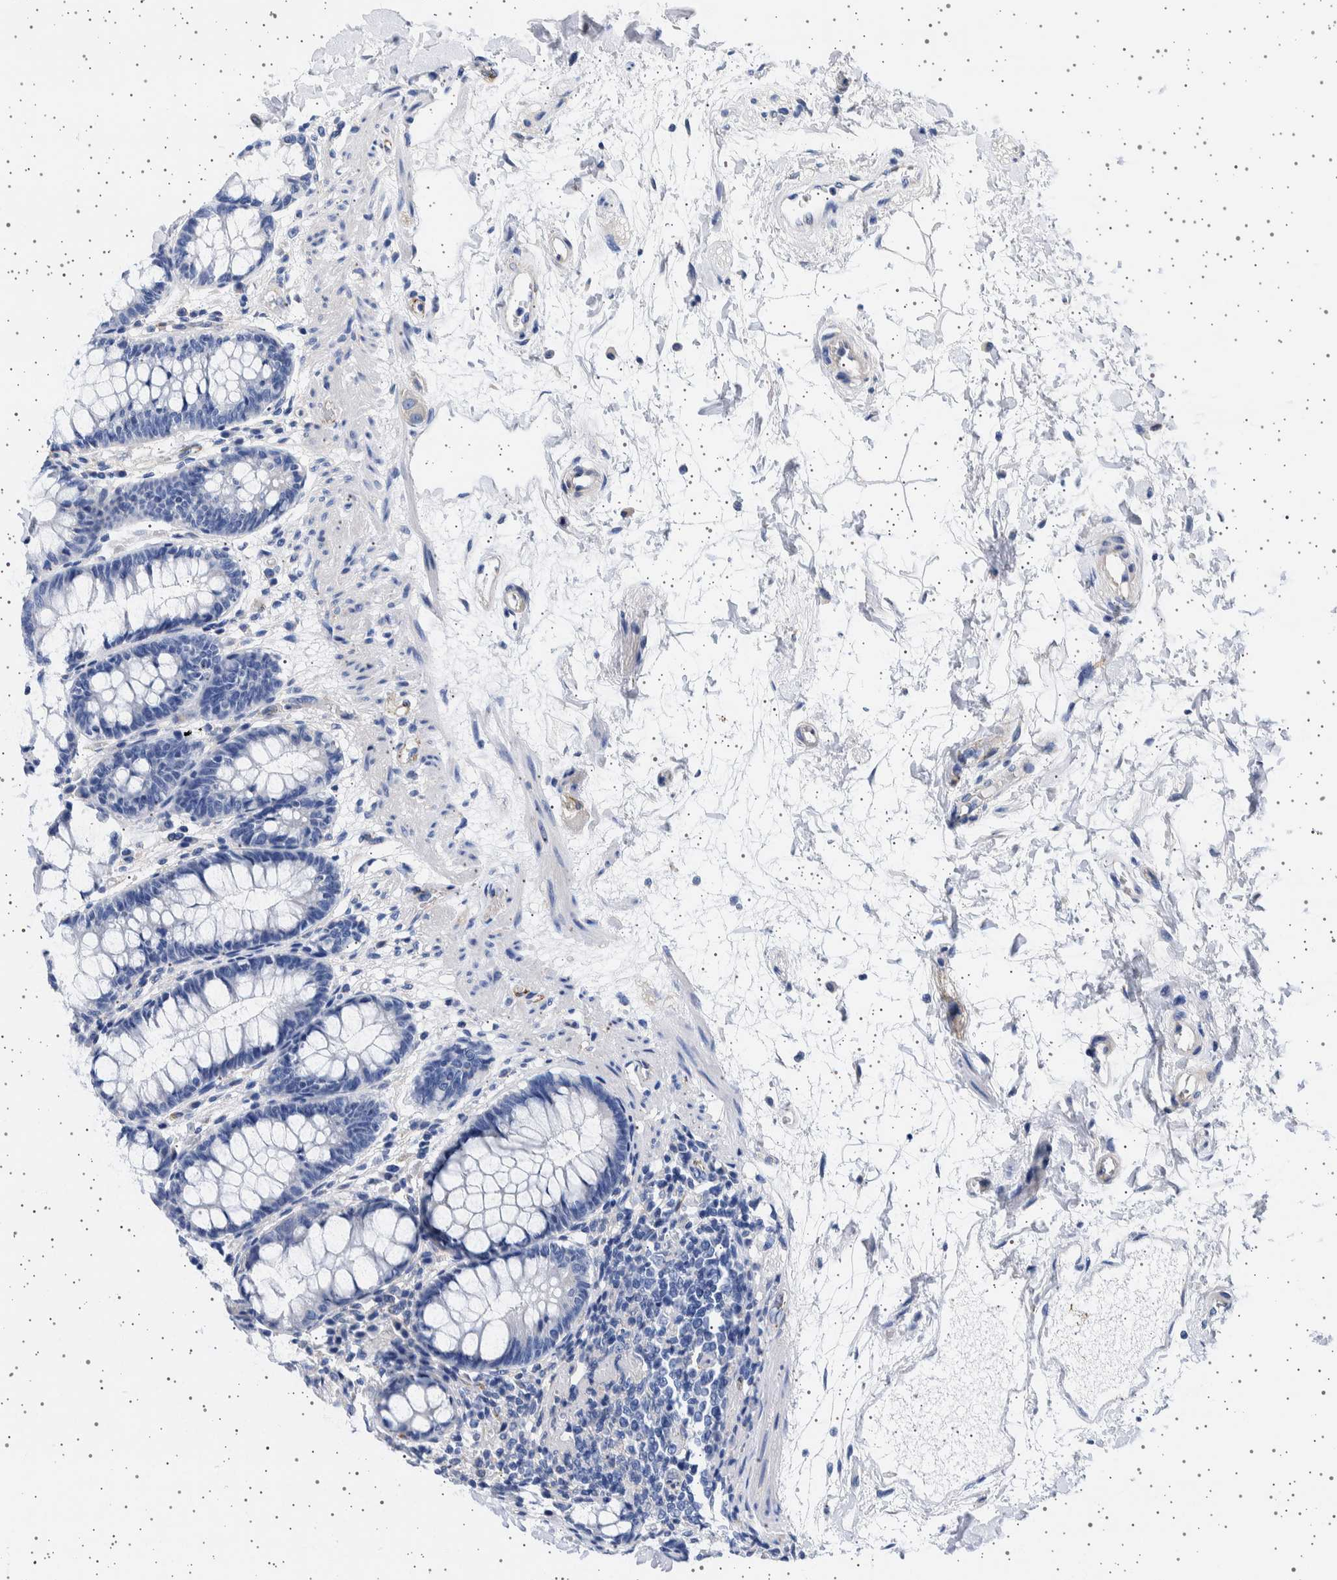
{"staining": {"intensity": "negative", "quantity": "none", "location": "none"}, "tissue": "rectum", "cell_type": "Glandular cells", "image_type": "normal", "snomed": [{"axis": "morphology", "description": "Normal tissue, NOS"}, {"axis": "topography", "description": "Rectum"}], "caption": "Glandular cells show no significant positivity in benign rectum. (Brightfield microscopy of DAB (3,3'-diaminobenzidine) immunohistochemistry at high magnification).", "gene": "SEPTIN4", "patient": {"sex": "male", "age": 64}}